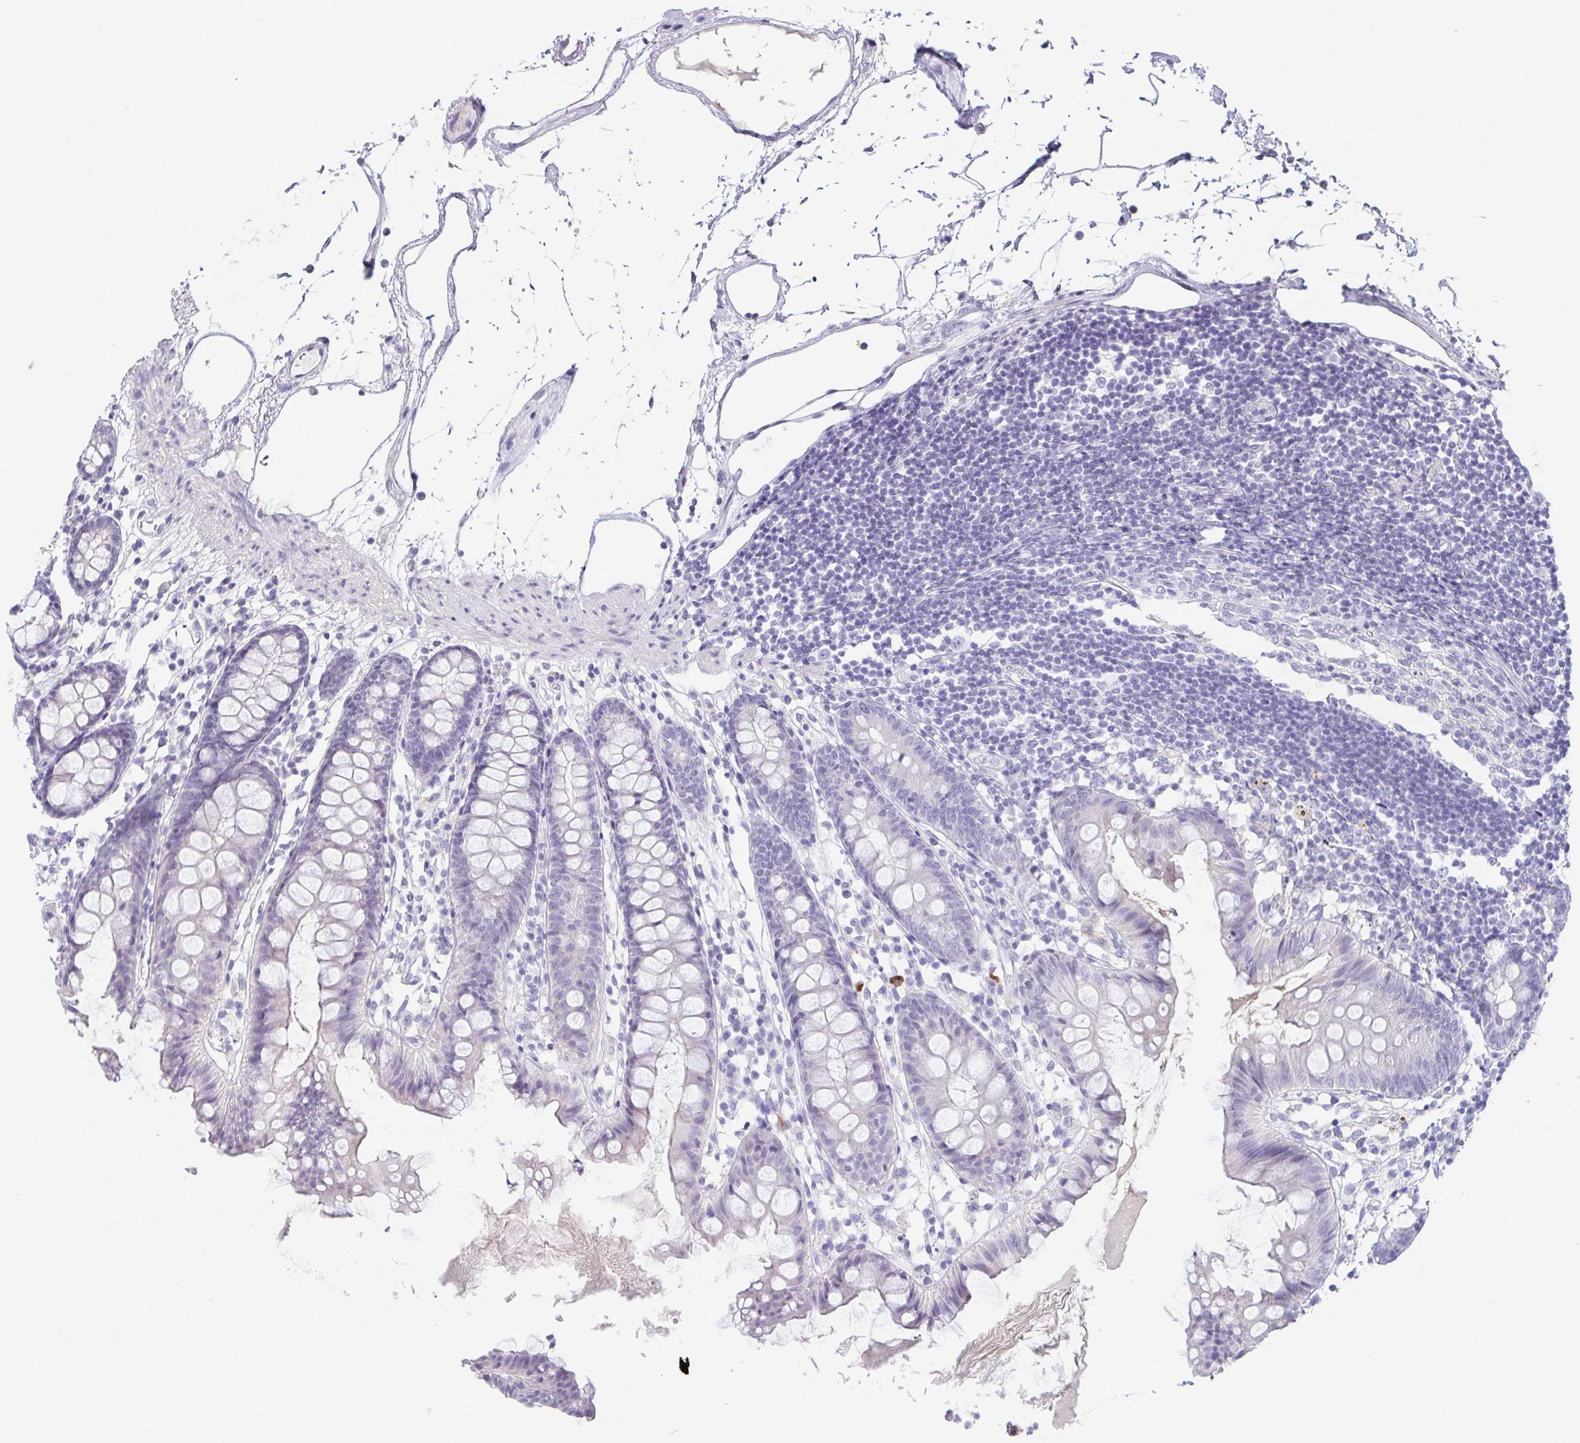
{"staining": {"intensity": "negative", "quantity": "none", "location": "none"}, "tissue": "colon", "cell_type": "Endothelial cells", "image_type": "normal", "snomed": [{"axis": "morphology", "description": "Normal tissue, NOS"}, {"axis": "topography", "description": "Colon"}], "caption": "Immunohistochemical staining of unremarkable human colon displays no significant expression in endothelial cells. The staining was performed using DAB to visualize the protein expression in brown, while the nuclei were stained in blue with hematoxylin (Magnification: 20x).", "gene": "HDGFL1", "patient": {"sex": "female", "age": 84}}